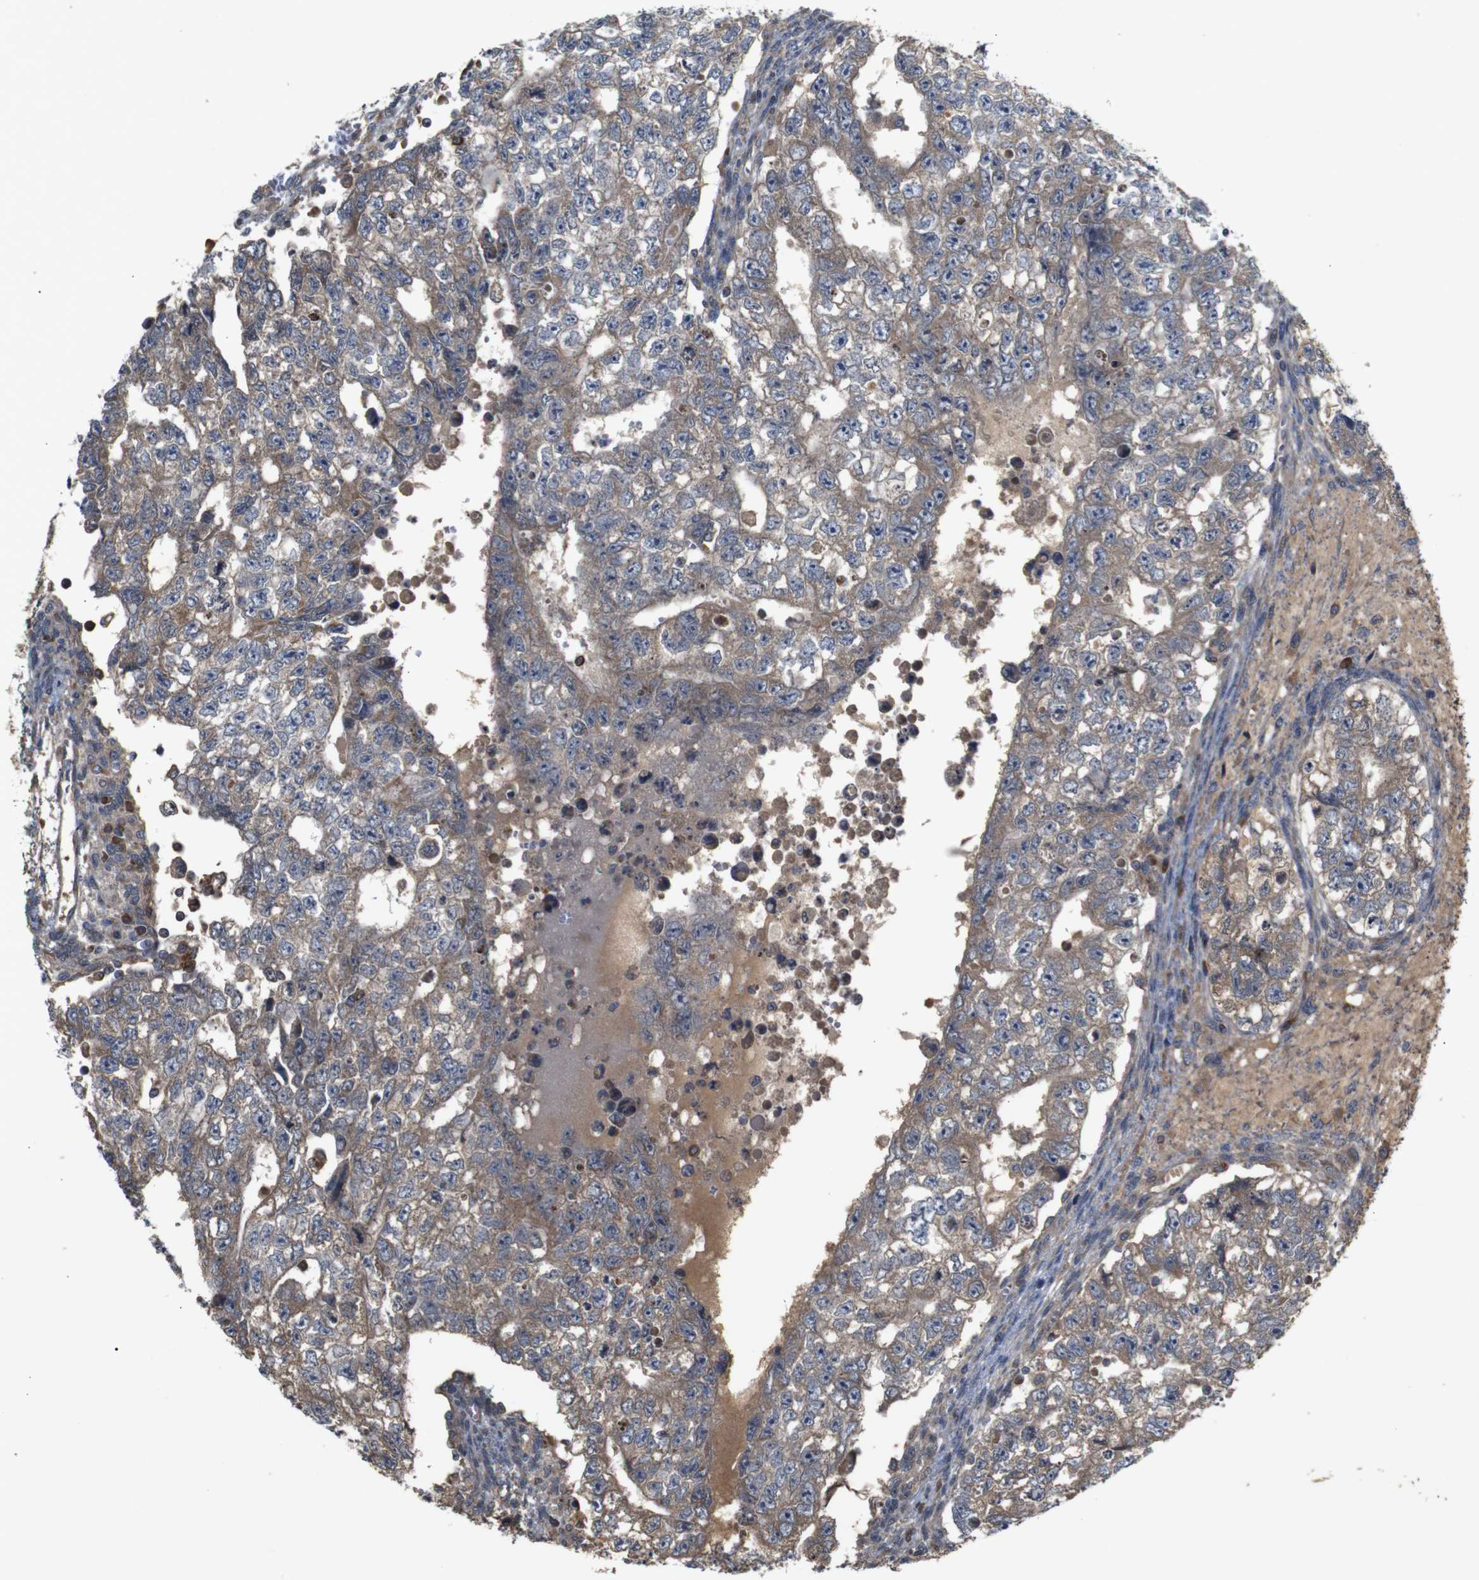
{"staining": {"intensity": "weak", "quantity": ">75%", "location": "cytoplasmic/membranous"}, "tissue": "testis cancer", "cell_type": "Tumor cells", "image_type": "cancer", "snomed": [{"axis": "morphology", "description": "Seminoma, NOS"}, {"axis": "morphology", "description": "Carcinoma, Embryonal, NOS"}, {"axis": "topography", "description": "Testis"}], "caption": "This is a photomicrograph of immunohistochemistry (IHC) staining of testis seminoma, which shows weak staining in the cytoplasmic/membranous of tumor cells.", "gene": "PTPN1", "patient": {"sex": "male", "age": 38}}